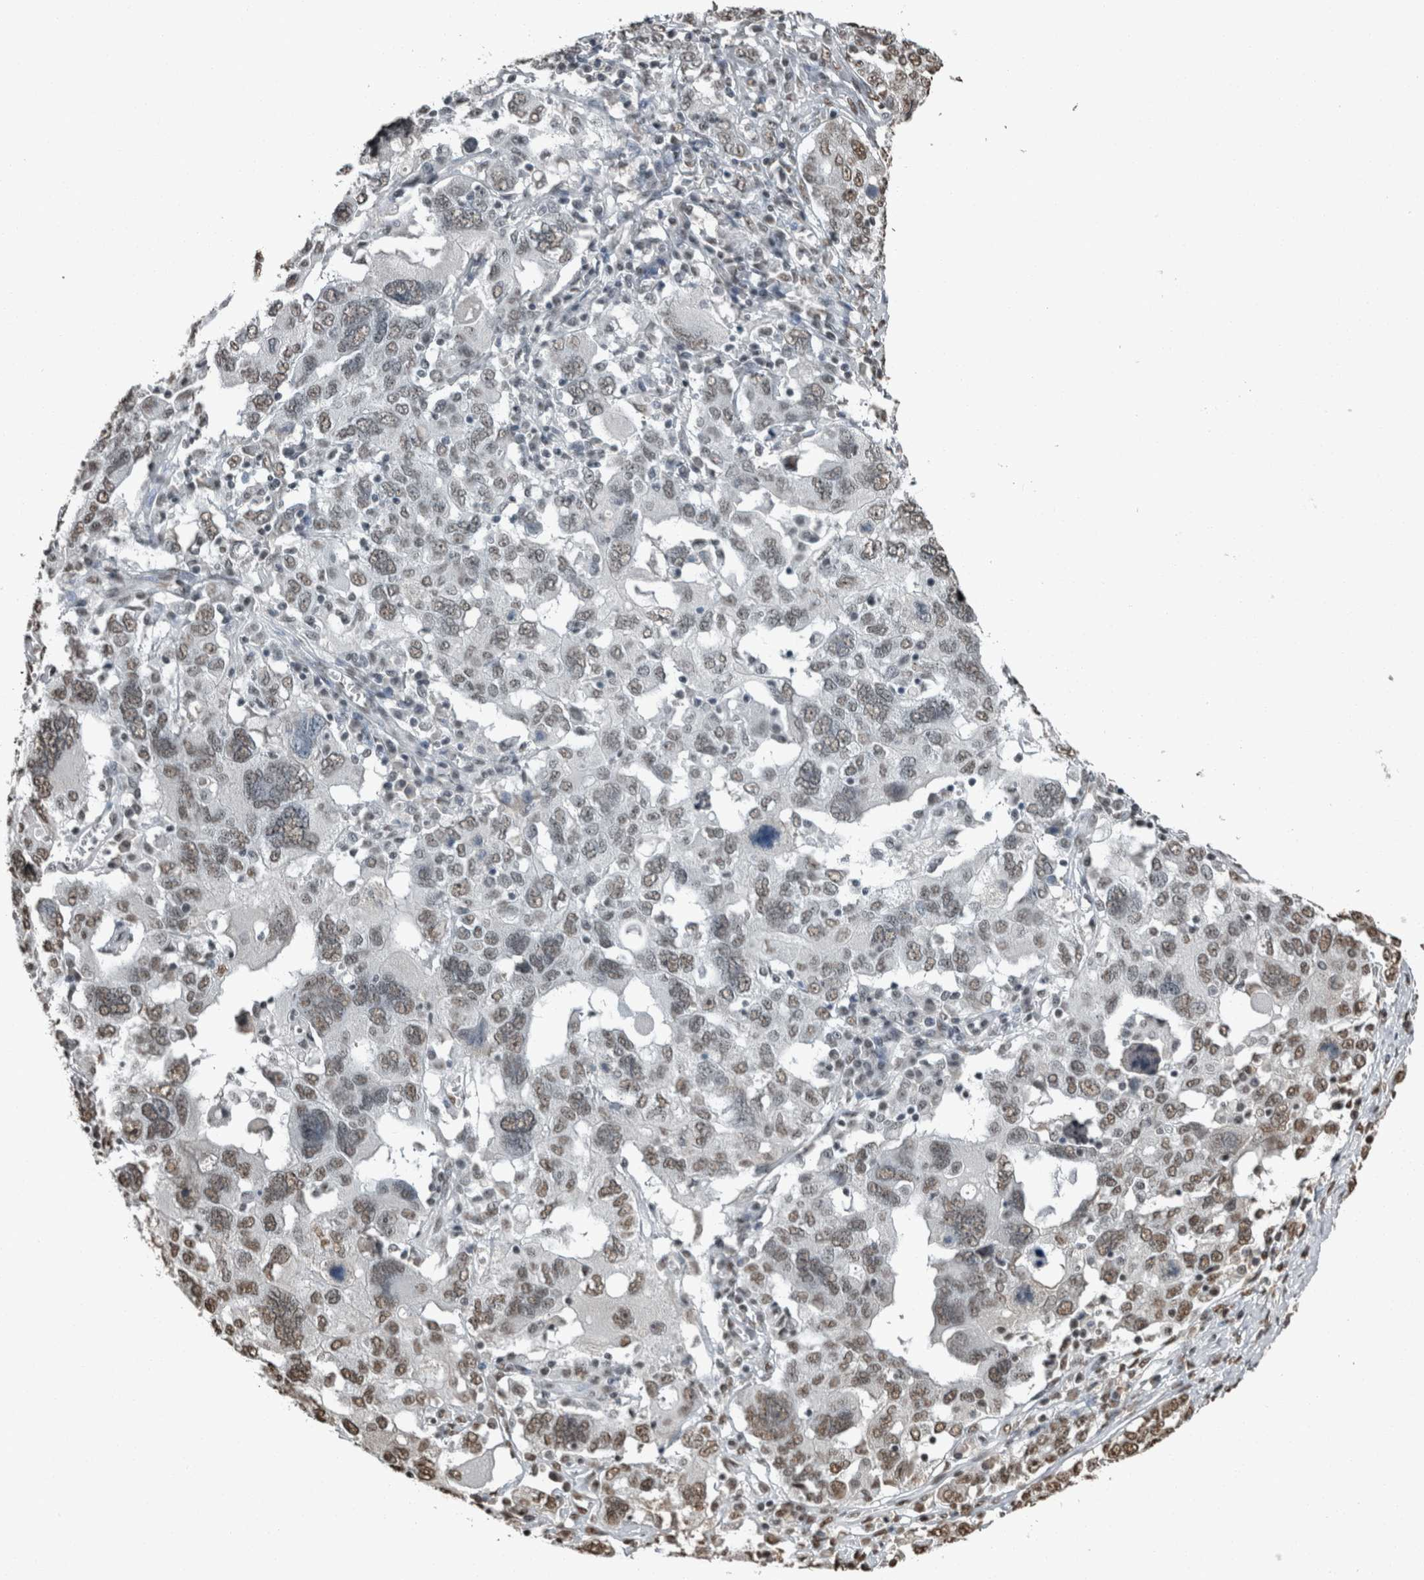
{"staining": {"intensity": "weak", "quantity": ">75%", "location": "nuclear"}, "tissue": "ovarian cancer", "cell_type": "Tumor cells", "image_type": "cancer", "snomed": [{"axis": "morphology", "description": "Carcinoma, endometroid"}, {"axis": "topography", "description": "Ovary"}], "caption": "Immunohistochemistry of ovarian endometroid carcinoma reveals low levels of weak nuclear staining in approximately >75% of tumor cells.", "gene": "TGS1", "patient": {"sex": "female", "age": 62}}